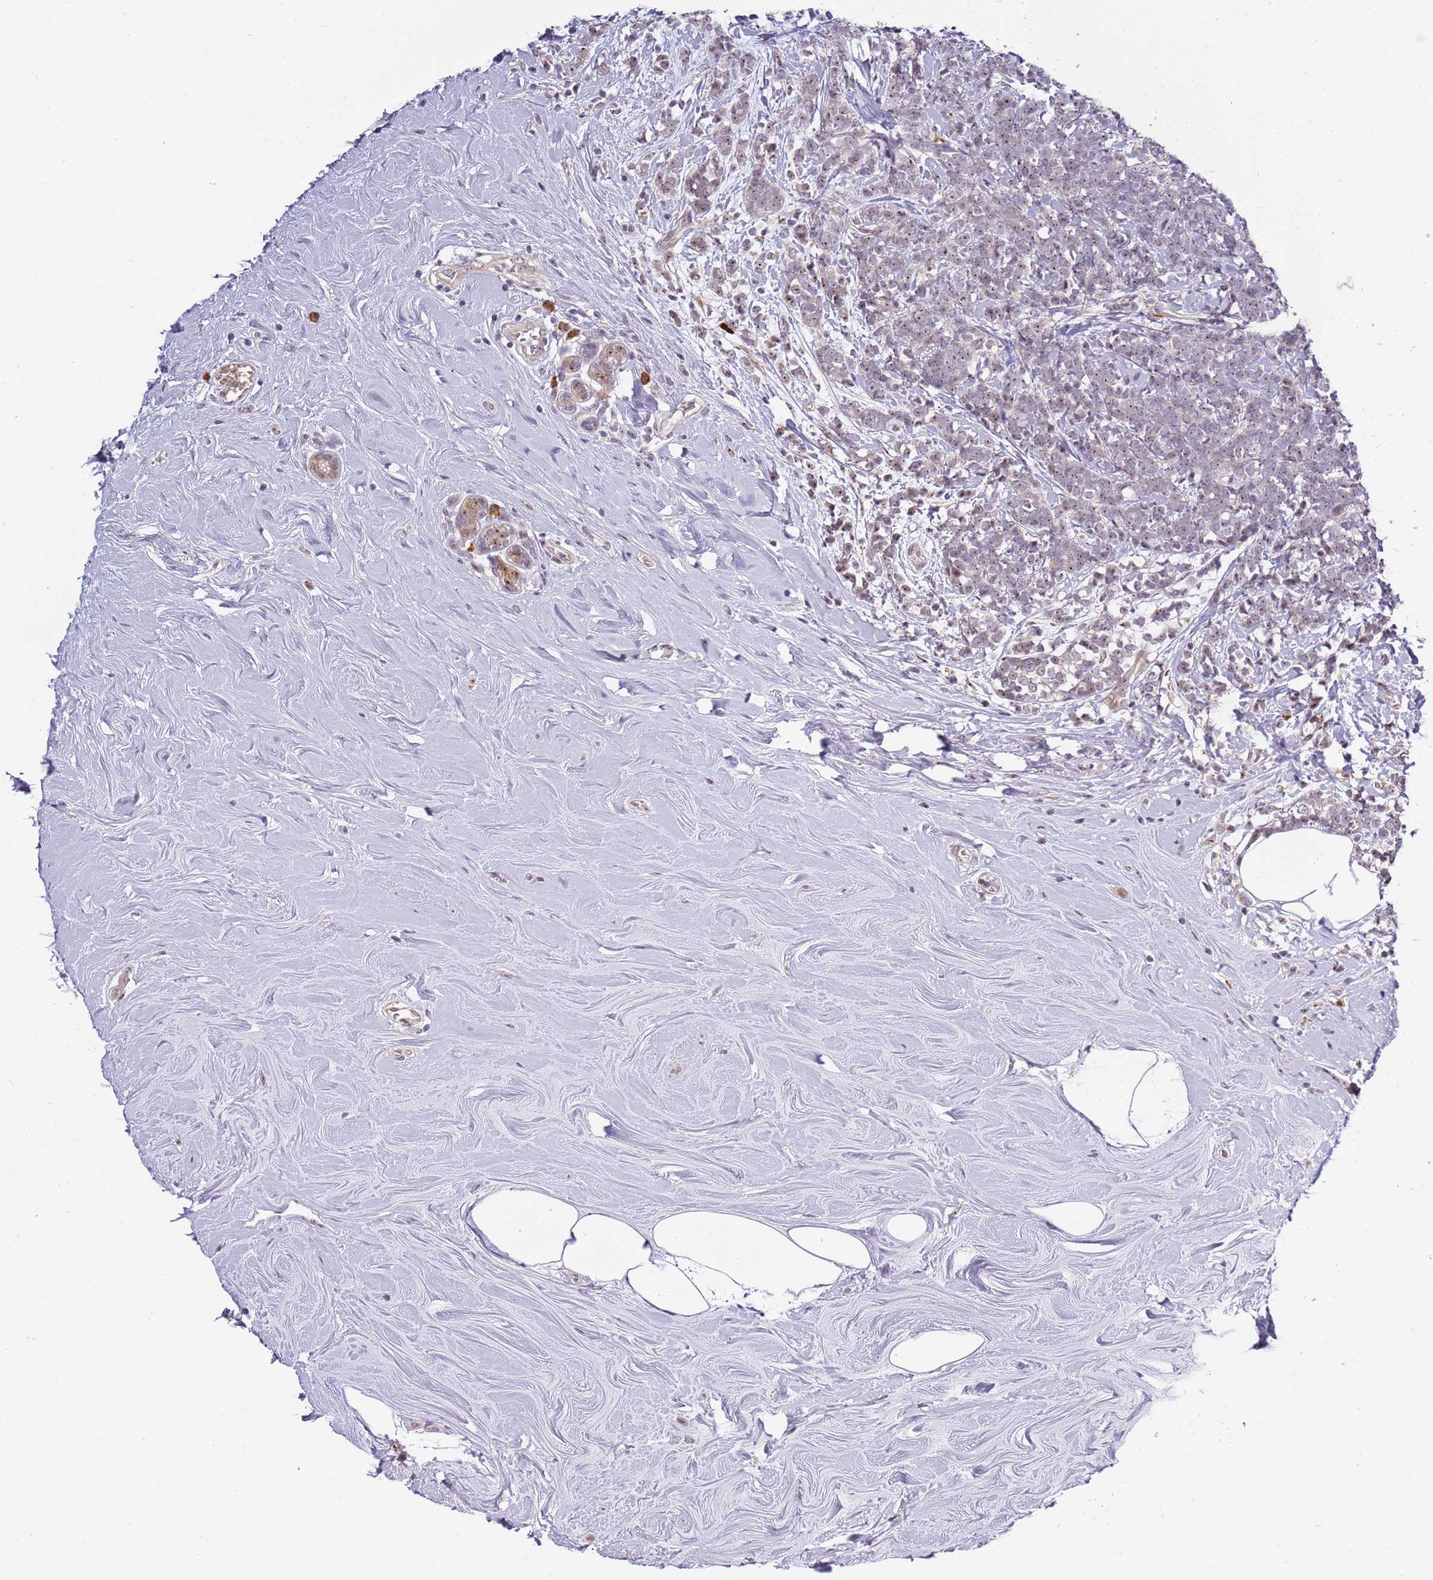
{"staining": {"intensity": "weak", "quantity": ">75%", "location": "nuclear"}, "tissue": "breast cancer", "cell_type": "Tumor cells", "image_type": "cancer", "snomed": [{"axis": "morphology", "description": "Lobular carcinoma"}, {"axis": "topography", "description": "Breast"}], "caption": "Immunohistochemical staining of human lobular carcinoma (breast) demonstrates low levels of weak nuclear positivity in about >75% of tumor cells.", "gene": "UCMA", "patient": {"sex": "female", "age": 58}}